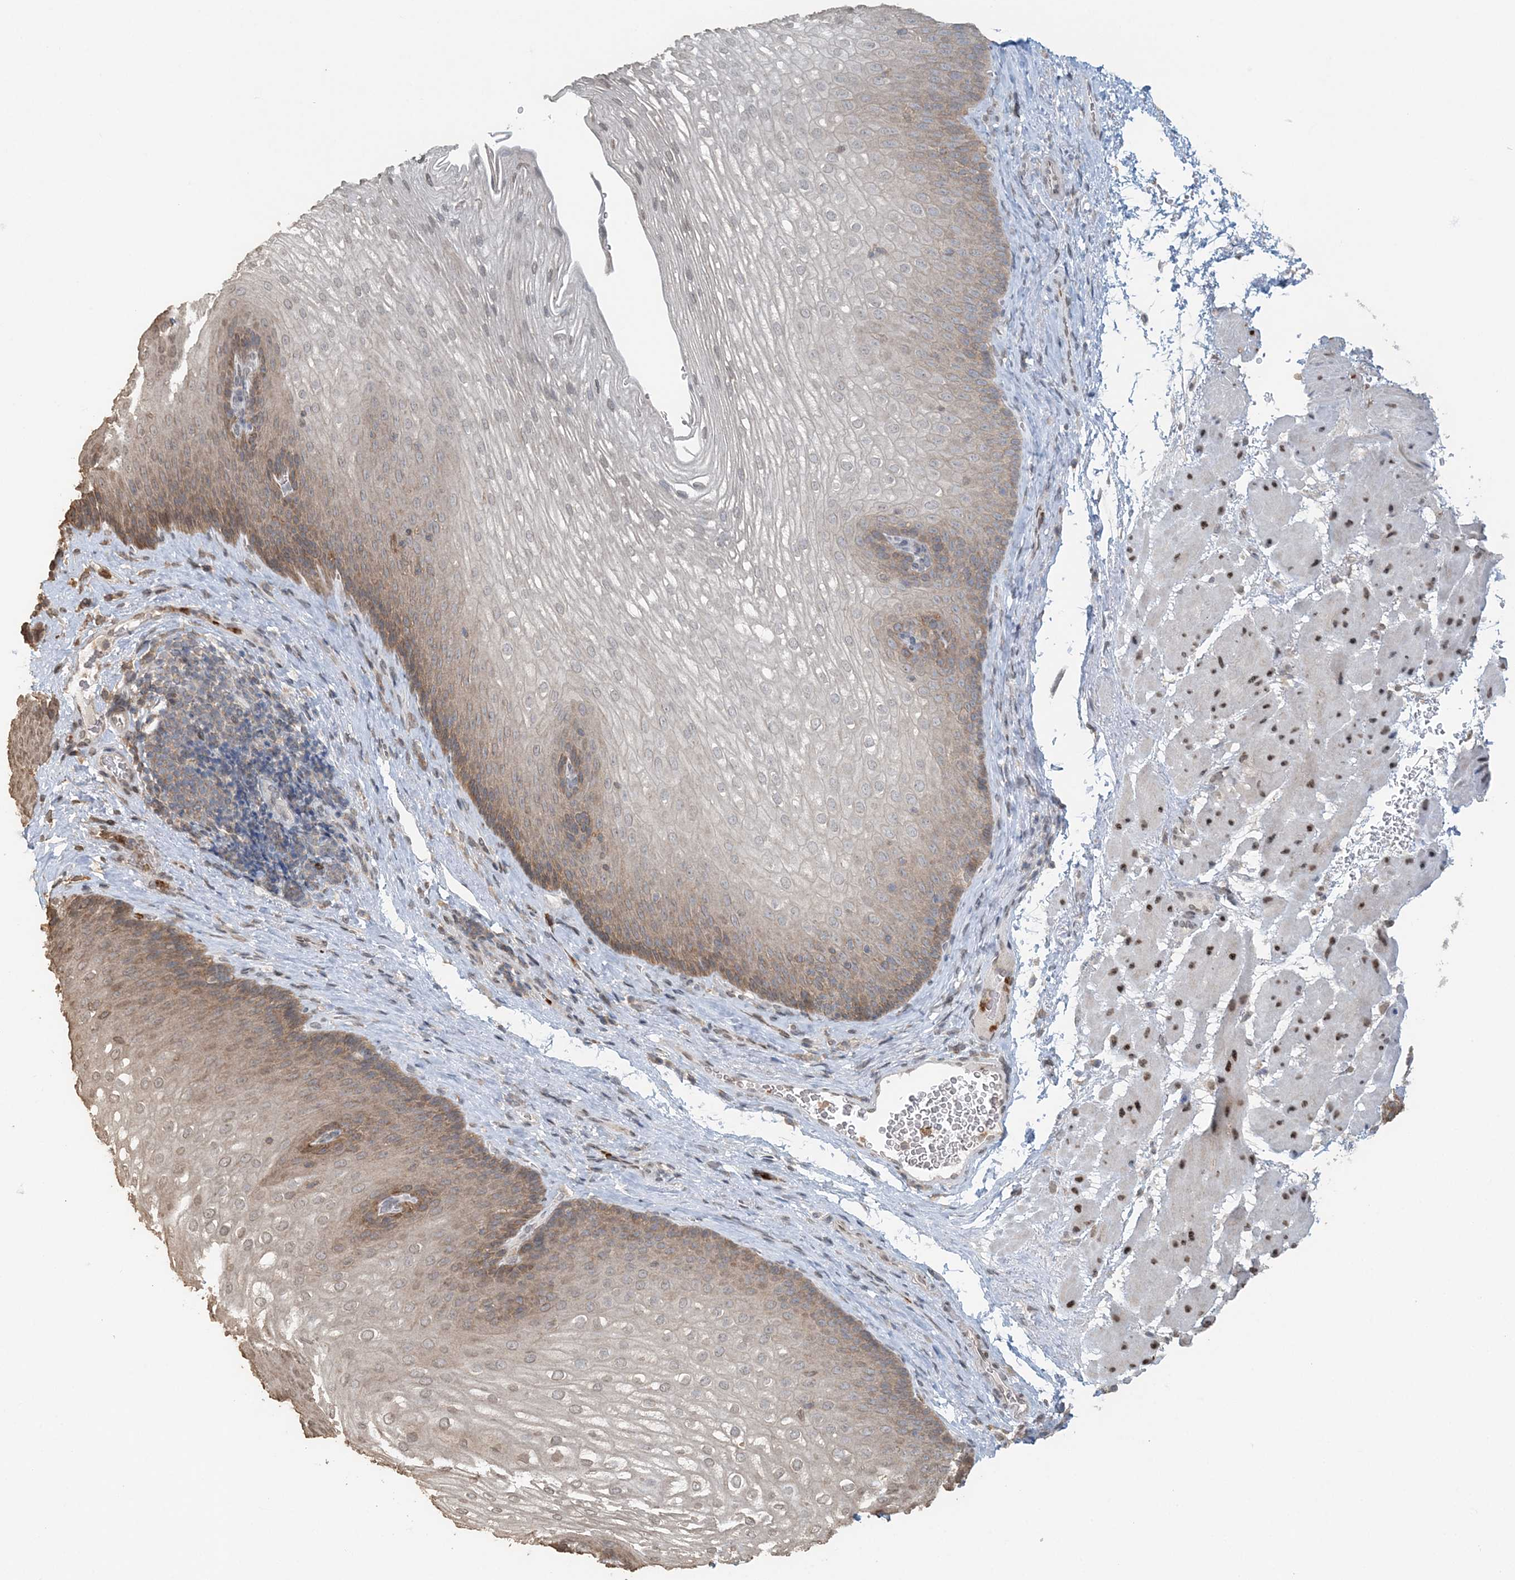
{"staining": {"intensity": "weak", "quantity": "25%-75%", "location": "cytoplasmic/membranous"}, "tissue": "esophagus", "cell_type": "Squamous epithelial cells", "image_type": "normal", "snomed": [{"axis": "morphology", "description": "Normal tissue, NOS"}, {"axis": "topography", "description": "Esophagus"}], "caption": "Immunohistochemical staining of benign human esophagus reveals 25%-75% levels of weak cytoplasmic/membranous protein staining in about 25%-75% of squamous epithelial cells.", "gene": "FAM110A", "patient": {"sex": "female", "age": 66}}